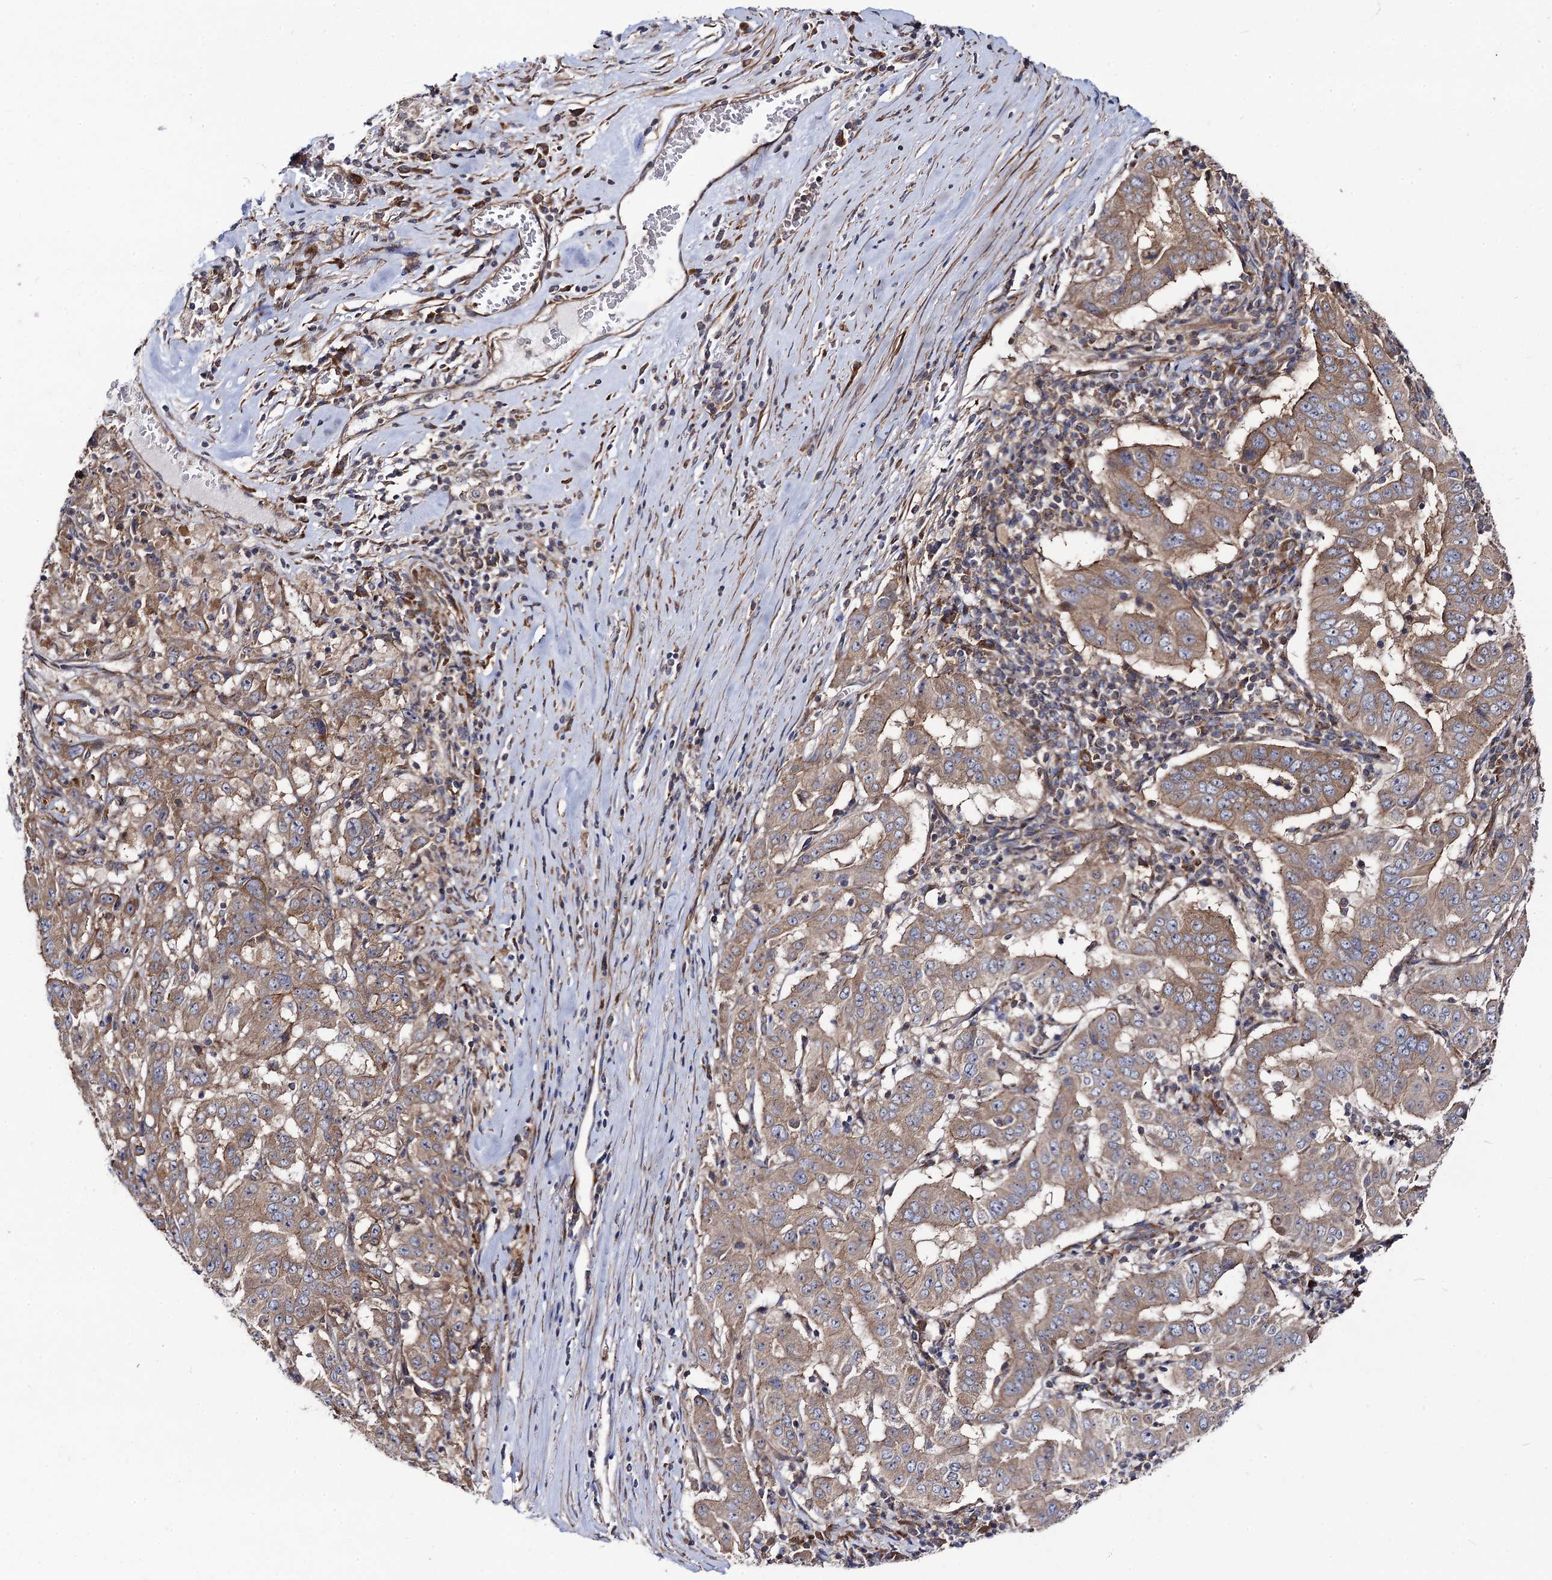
{"staining": {"intensity": "moderate", "quantity": ">75%", "location": "cytoplasmic/membranous"}, "tissue": "pancreatic cancer", "cell_type": "Tumor cells", "image_type": "cancer", "snomed": [{"axis": "morphology", "description": "Adenocarcinoma, NOS"}, {"axis": "topography", "description": "Pancreas"}], "caption": "The histopathology image demonstrates staining of pancreatic cancer (adenocarcinoma), revealing moderate cytoplasmic/membranous protein expression (brown color) within tumor cells. The staining was performed using DAB (3,3'-diaminobenzidine) to visualize the protein expression in brown, while the nuclei were stained in blue with hematoxylin (Magnification: 20x).", "gene": "DYDC1", "patient": {"sex": "male", "age": 63}}